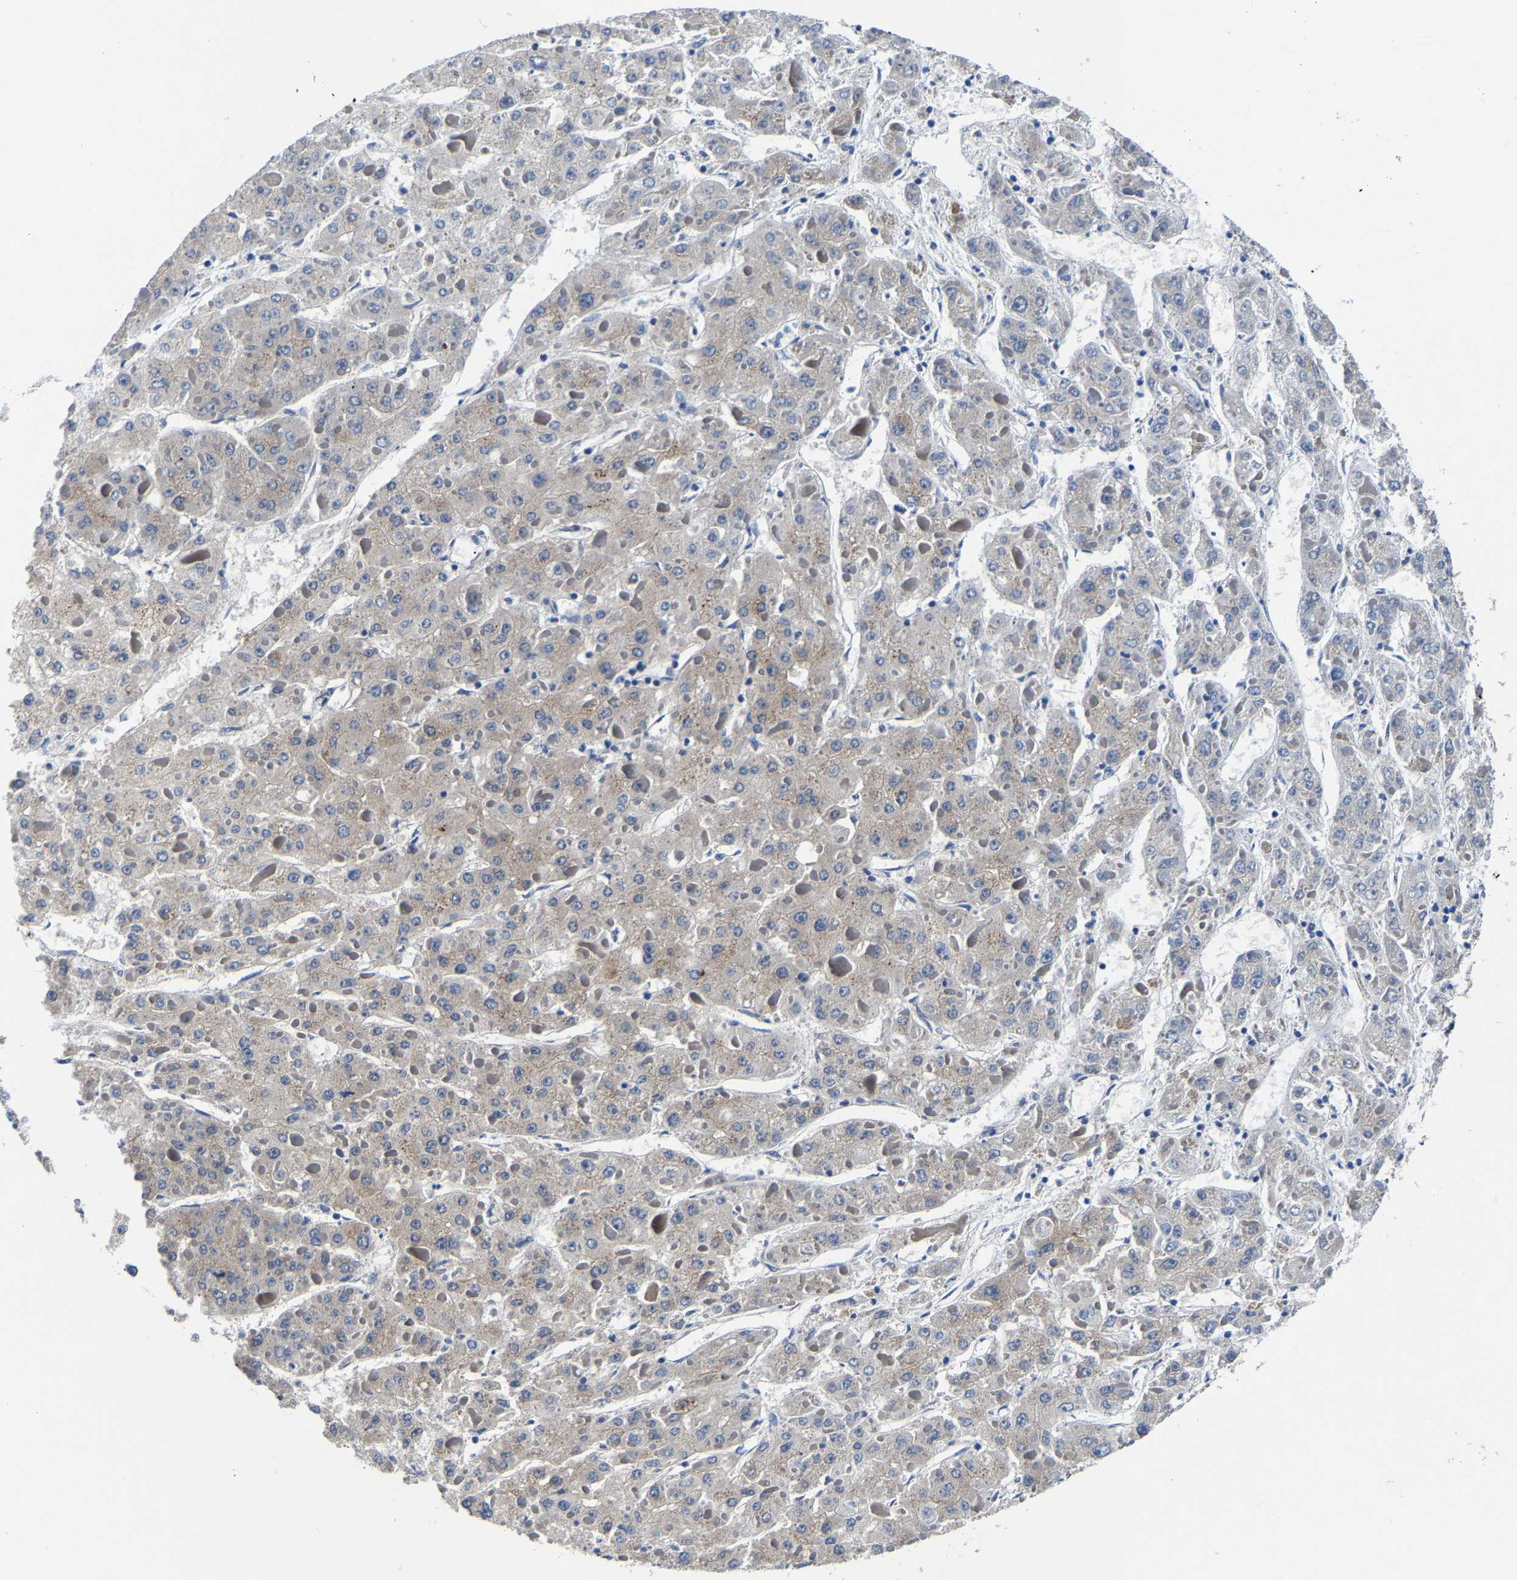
{"staining": {"intensity": "moderate", "quantity": "<25%", "location": "cytoplasmic/membranous"}, "tissue": "liver cancer", "cell_type": "Tumor cells", "image_type": "cancer", "snomed": [{"axis": "morphology", "description": "Carcinoma, Hepatocellular, NOS"}, {"axis": "topography", "description": "Liver"}], "caption": "Protein expression analysis of human hepatocellular carcinoma (liver) reveals moderate cytoplasmic/membranous positivity in approximately <25% of tumor cells. The protein is stained brown, and the nuclei are stained in blue (DAB (3,3'-diaminobenzidine) IHC with brightfield microscopy, high magnification).", "gene": "EBAG9", "patient": {"sex": "female", "age": 73}}